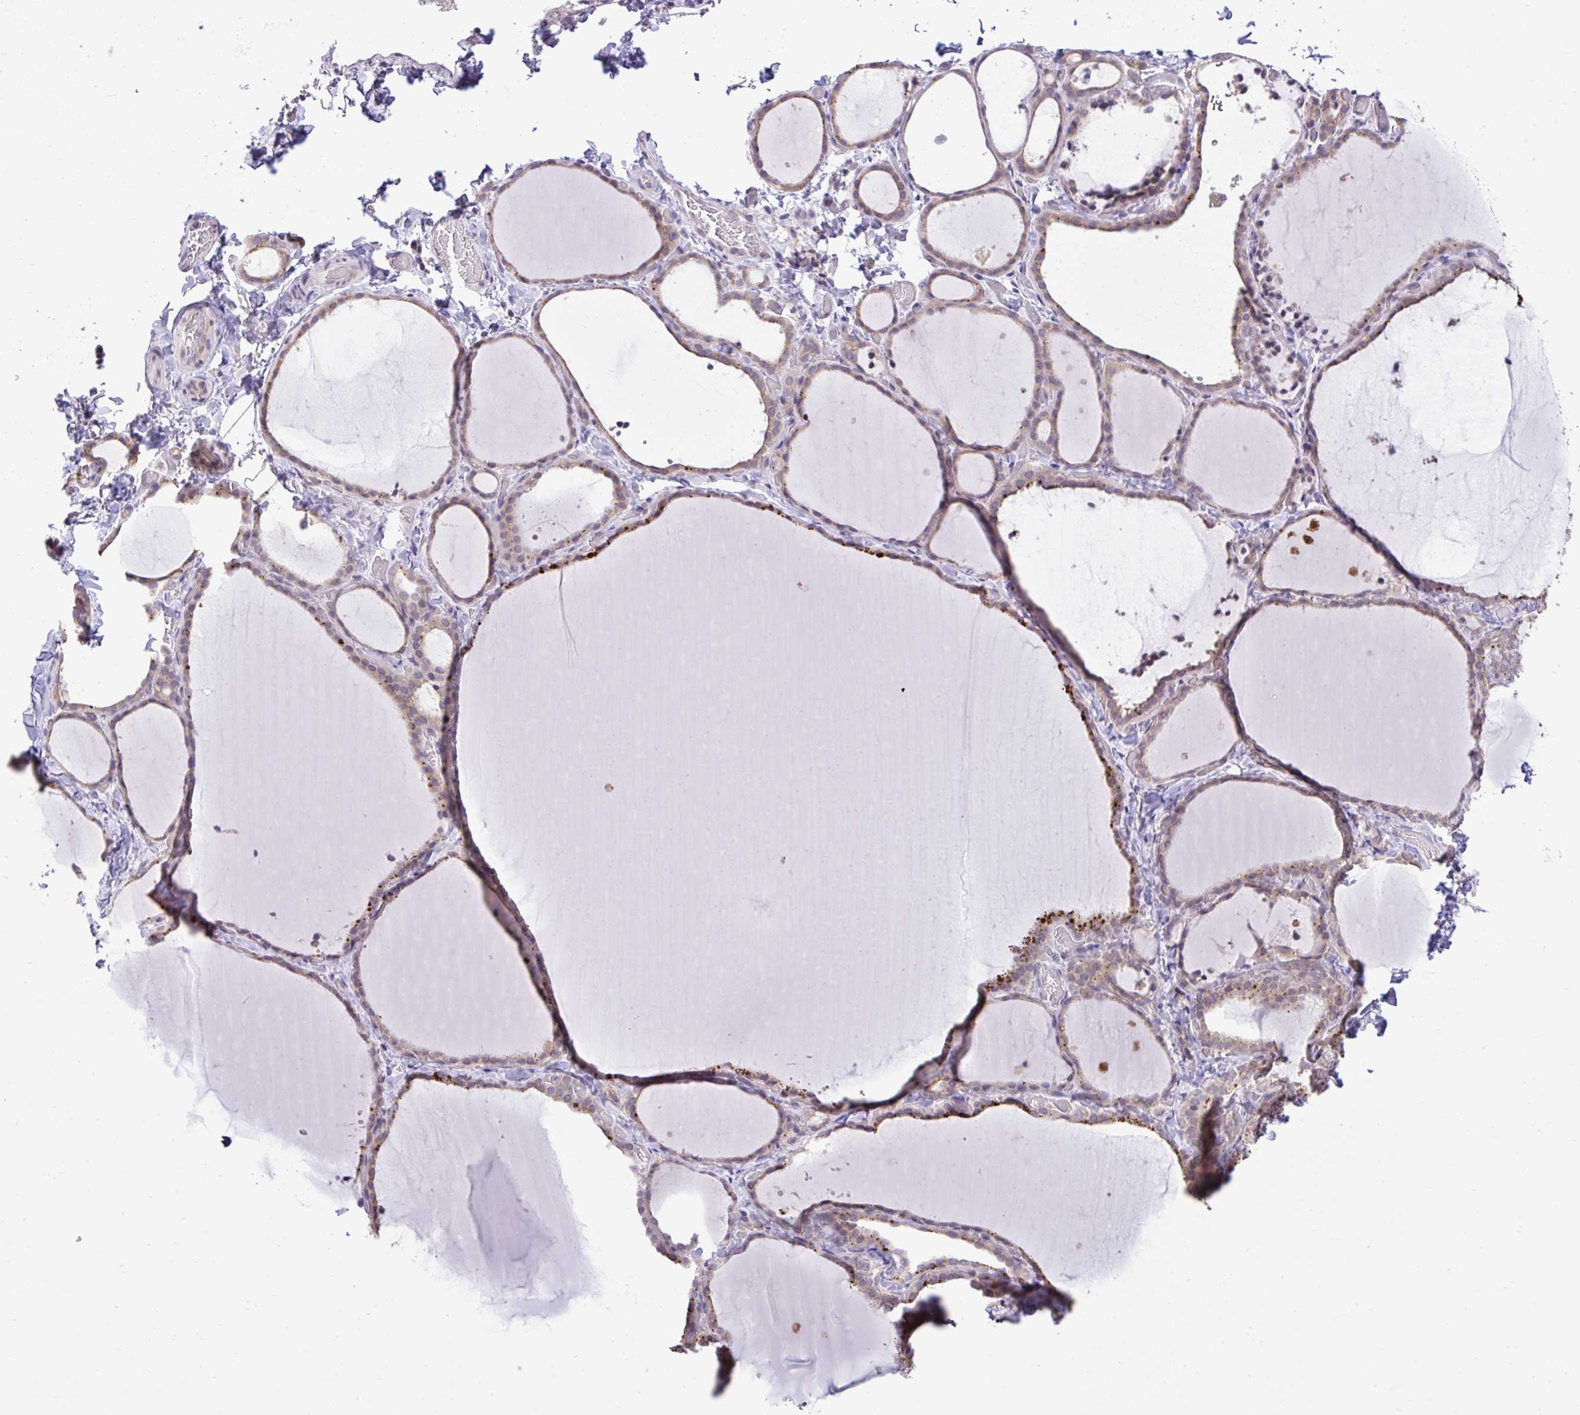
{"staining": {"intensity": "moderate", "quantity": "<25%", "location": "cytoplasmic/membranous"}, "tissue": "thyroid gland", "cell_type": "Glandular cells", "image_type": "normal", "snomed": [{"axis": "morphology", "description": "Normal tissue, NOS"}, {"axis": "topography", "description": "Thyroid gland"}], "caption": "High-magnification brightfield microscopy of normal thyroid gland stained with DAB (brown) and counterstained with hematoxylin (blue). glandular cells exhibit moderate cytoplasmic/membranous expression is present in about<25% of cells. Using DAB (3,3'-diaminobenzidine) (brown) and hematoxylin (blue) stains, captured at high magnification using brightfield microscopy.", "gene": "CYP20A1", "patient": {"sex": "female", "age": 22}}